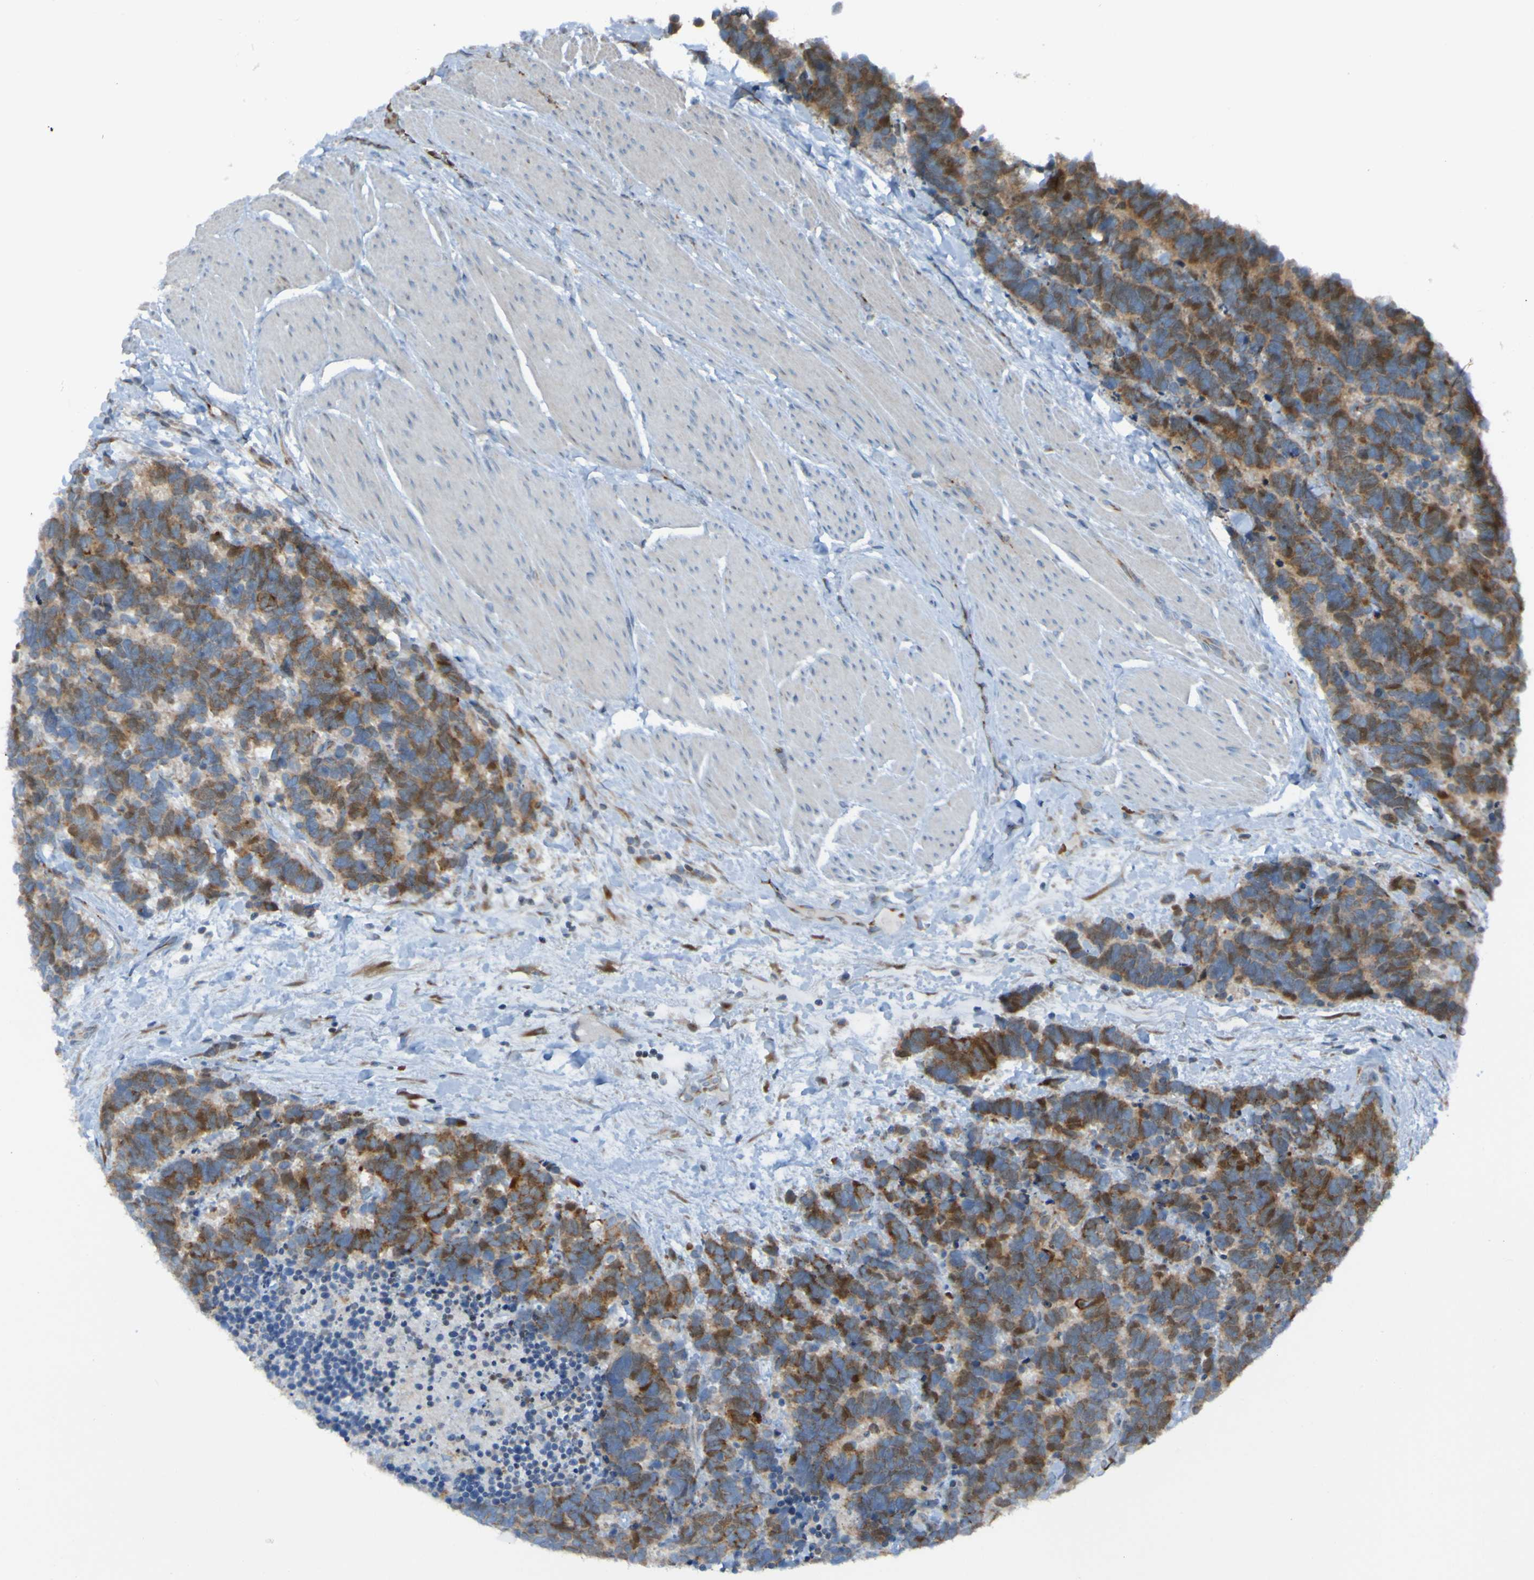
{"staining": {"intensity": "strong", "quantity": "25%-75%", "location": "cytoplasmic/membranous"}, "tissue": "carcinoid", "cell_type": "Tumor cells", "image_type": "cancer", "snomed": [{"axis": "morphology", "description": "Carcinoma, NOS"}, {"axis": "morphology", "description": "Carcinoid, malignant, NOS"}, {"axis": "topography", "description": "Urinary bladder"}], "caption": "Human carcinoid (malignant) stained with a brown dye shows strong cytoplasmic/membranous positive staining in about 25%-75% of tumor cells.", "gene": "UNG", "patient": {"sex": "male", "age": 57}}